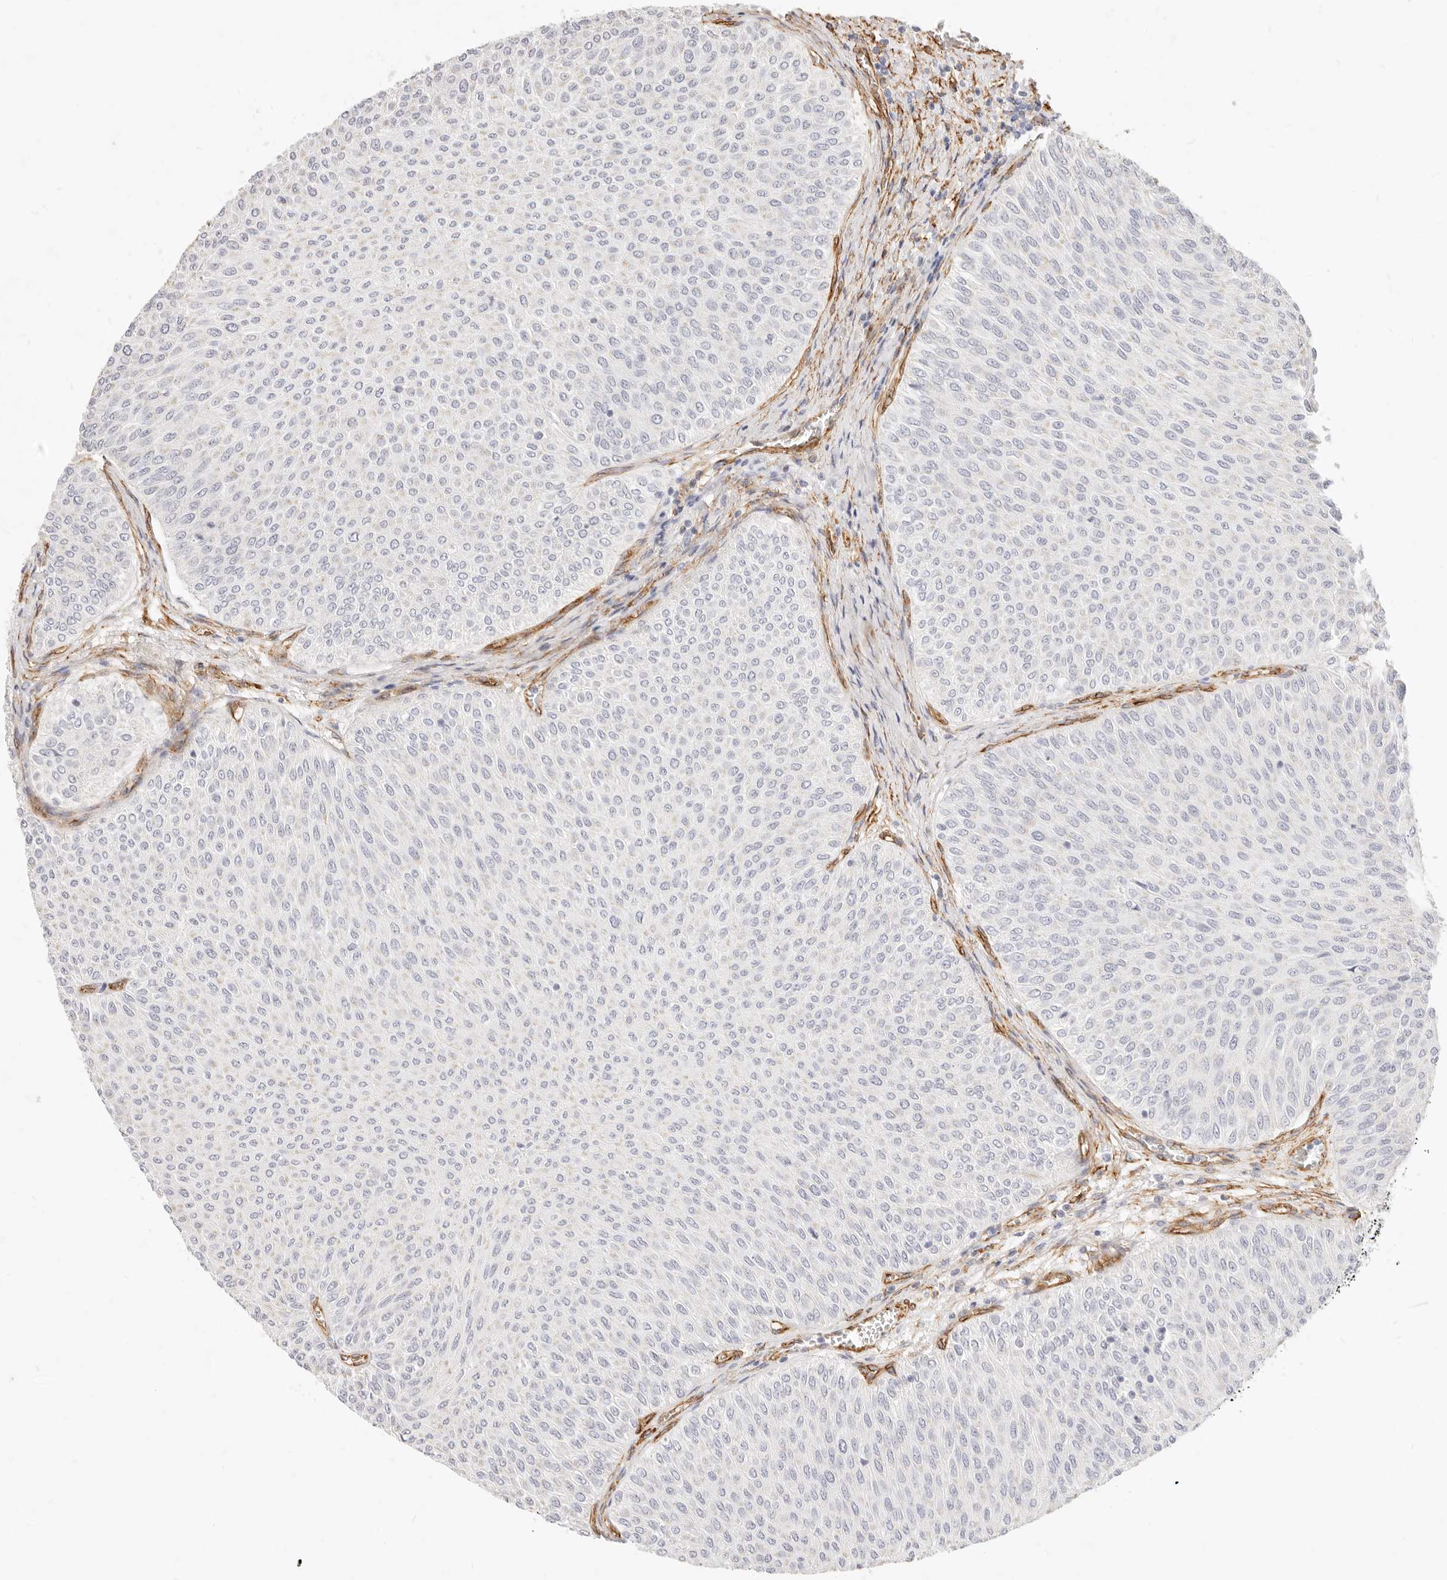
{"staining": {"intensity": "negative", "quantity": "none", "location": "none"}, "tissue": "urothelial cancer", "cell_type": "Tumor cells", "image_type": "cancer", "snomed": [{"axis": "morphology", "description": "Urothelial carcinoma, Low grade"}, {"axis": "topography", "description": "Urinary bladder"}], "caption": "Tumor cells show no significant expression in low-grade urothelial carcinoma. Nuclei are stained in blue.", "gene": "NUS1", "patient": {"sex": "male", "age": 78}}